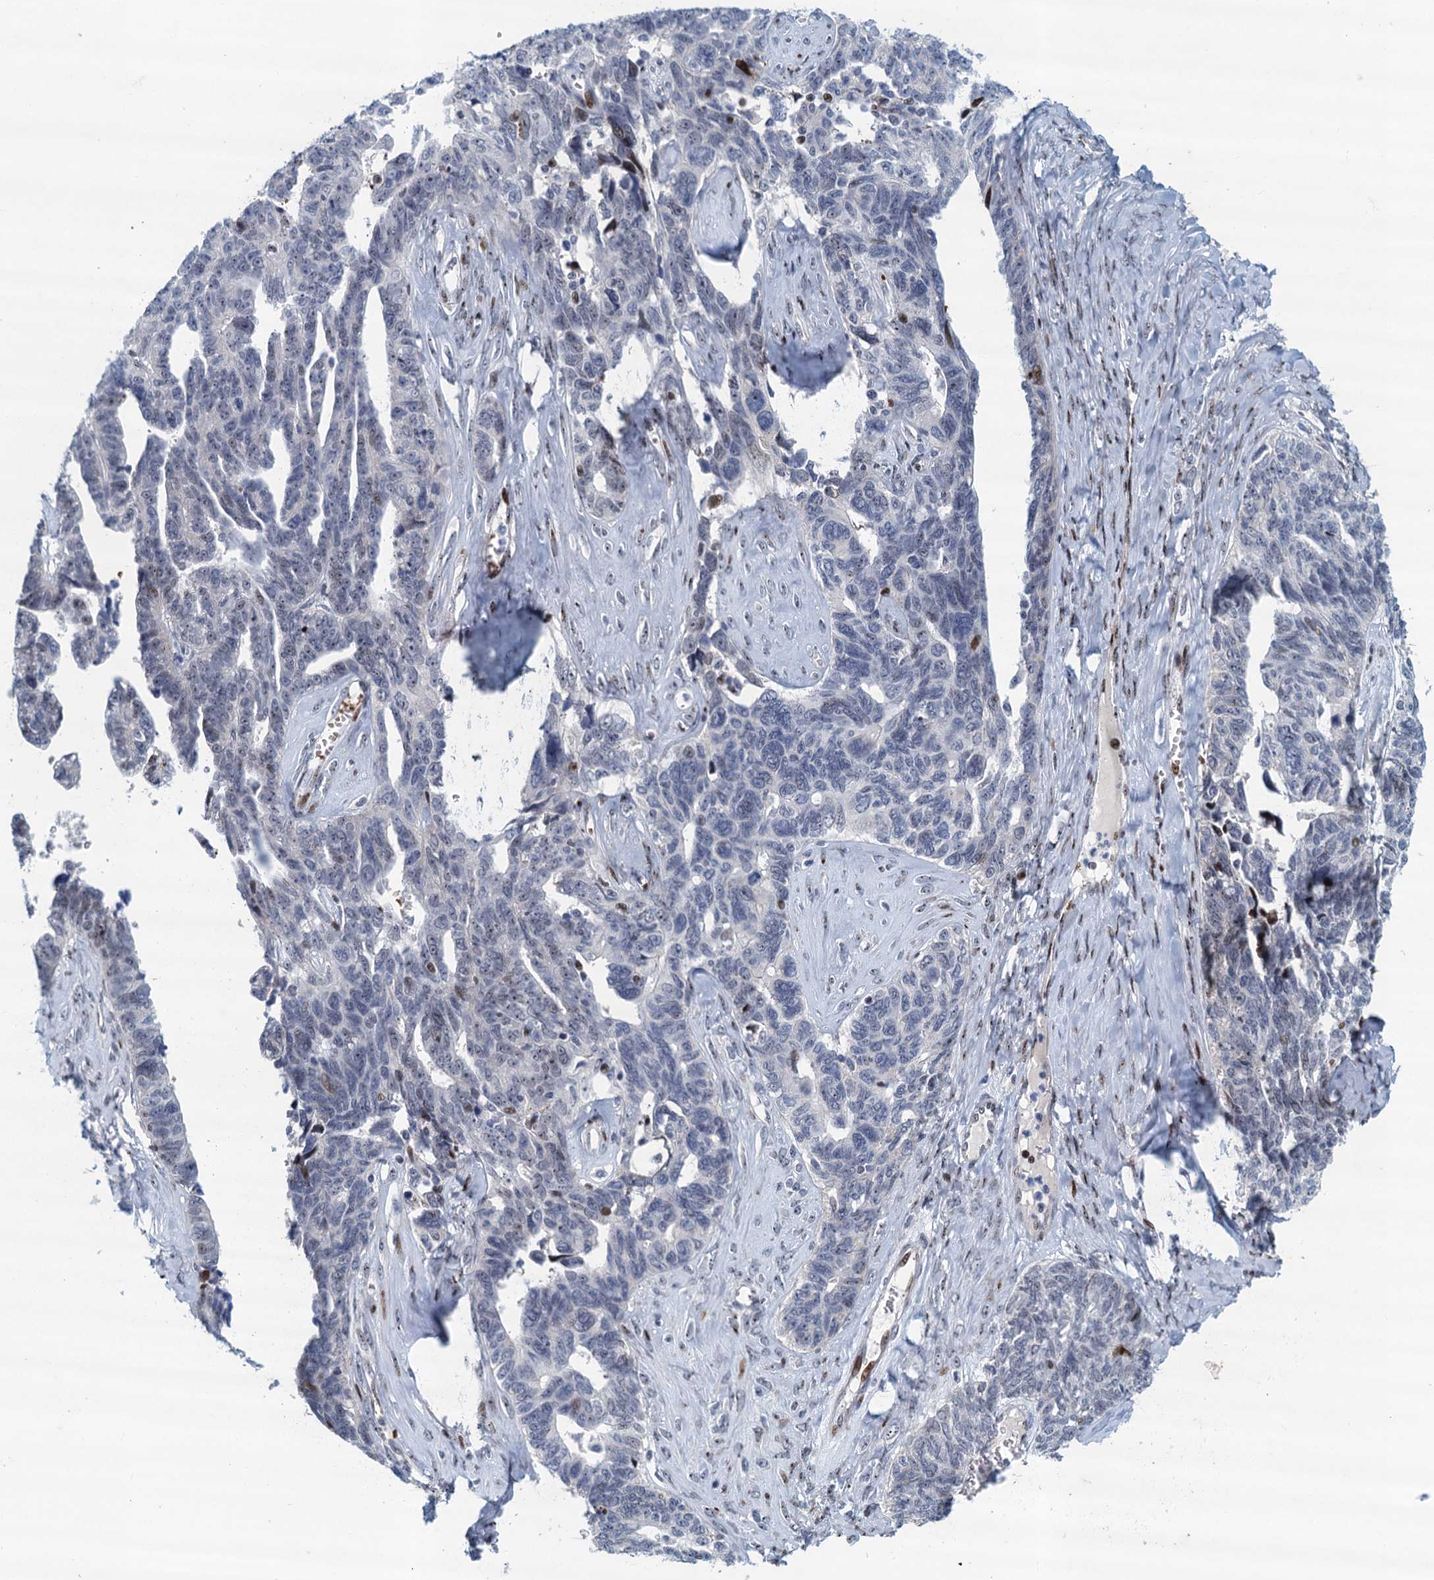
{"staining": {"intensity": "weak", "quantity": "<25%", "location": "nuclear"}, "tissue": "ovarian cancer", "cell_type": "Tumor cells", "image_type": "cancer", "snomed": [{"axis": "morphology", "description": "Cystadenocarcinoma, serous, NOS"}, {"axis": "topography", "description": "Ovary"}], "caption": "Ovarian serous cystadenocarcinoma stained for a protein using IHC demonstrates no staining tumor cells.", "gene": "ANKRD13D", "patient": {"sex": "female", "age": 79}}